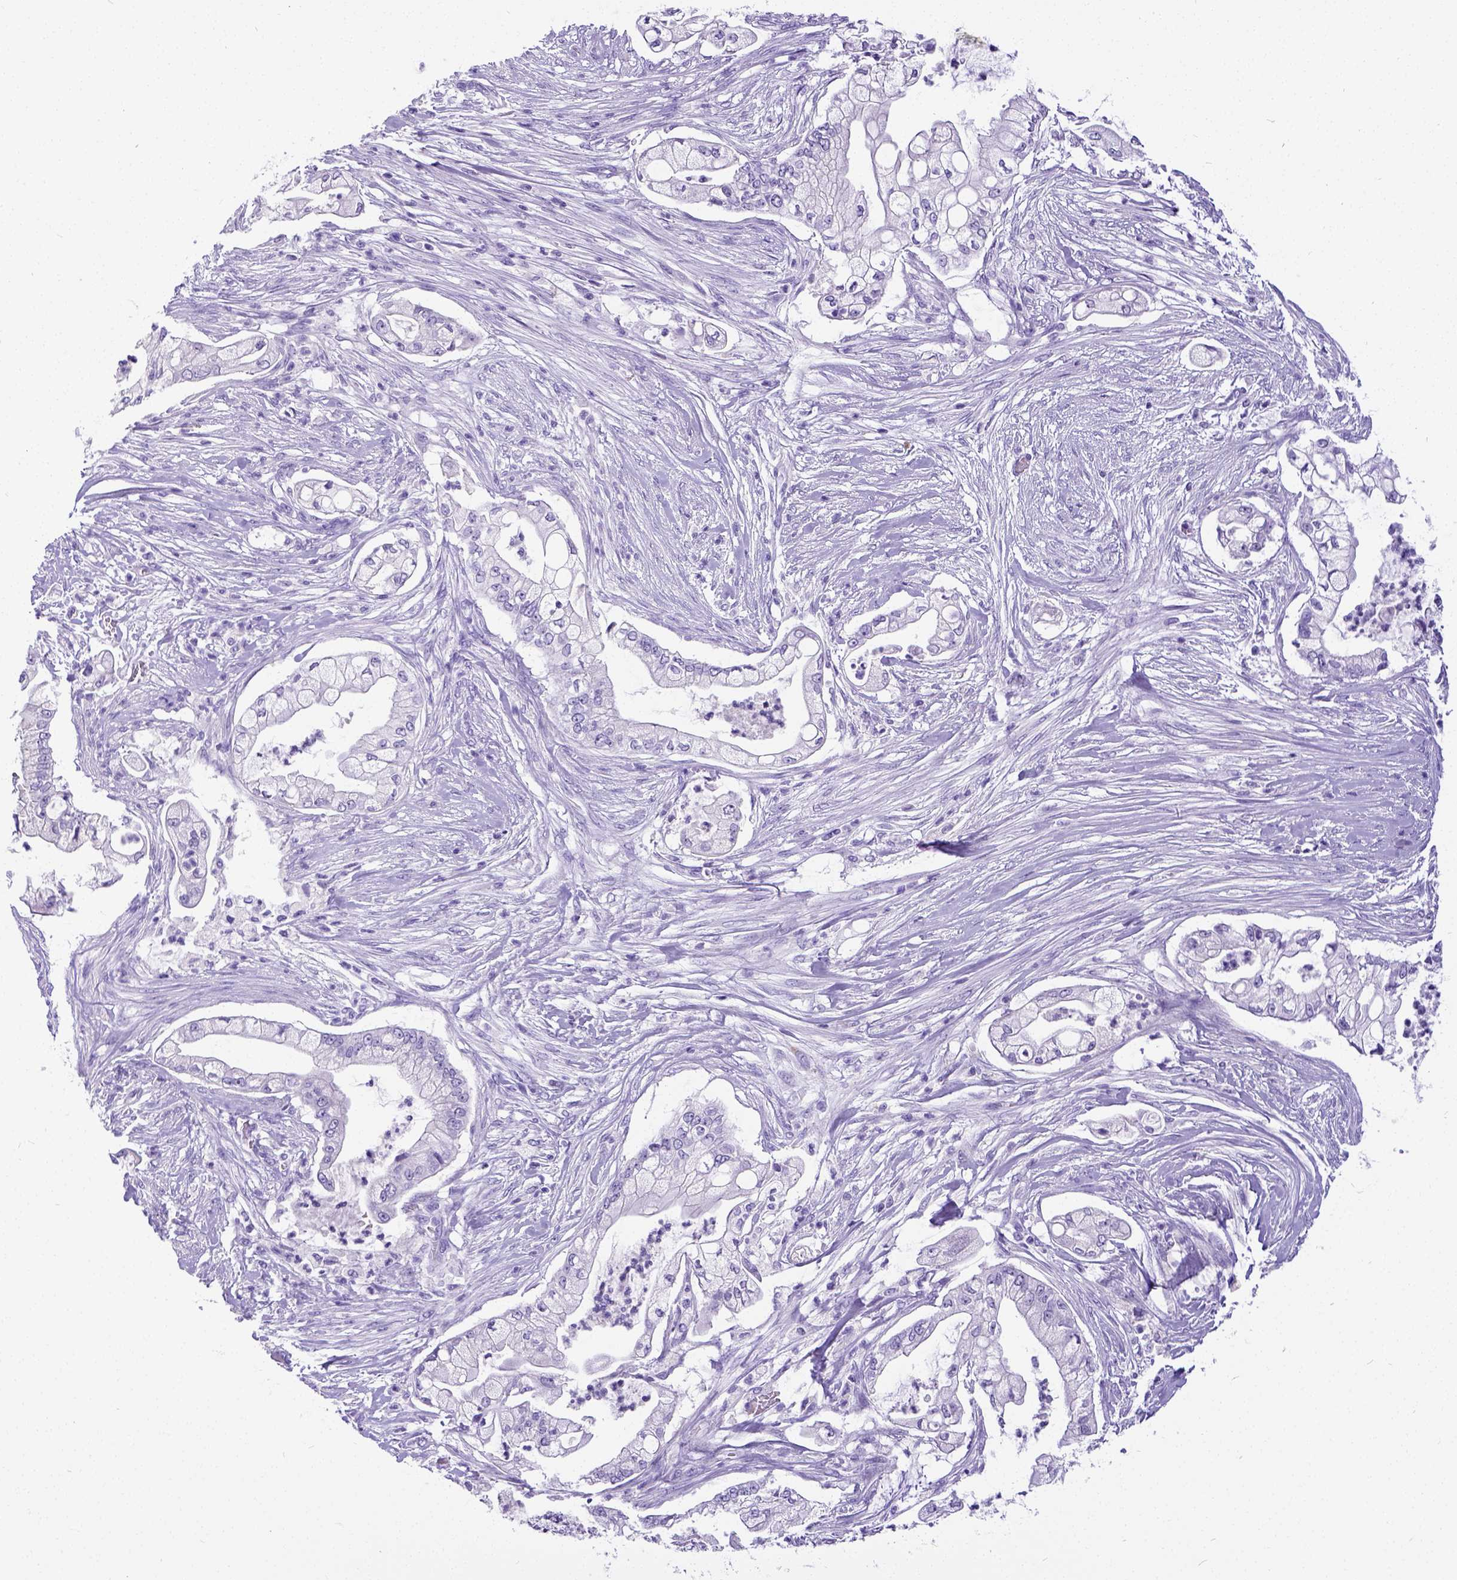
{"staining": {"intensity": "negative", "quantity": "none", "location": "none"}, "tissue": "pancreatic cancer", "cell_type": "Tumor cells", "image_type": "cancer", "snomed": [{"axis": "morphology", "description": "Adenocarcinoma, NOS"}, {"axis": "topography", "description": "Pancreas"}], "caption": "Immunohistochemistry (IHC) photomicrograph of neoplastic tissue: pancreatic cancer (adenocarcinoma) stained with DAB shows no significant protein staining in tumor cells.", "gene": "SATB2", "patient": {"sex": "female", "age": 69}}